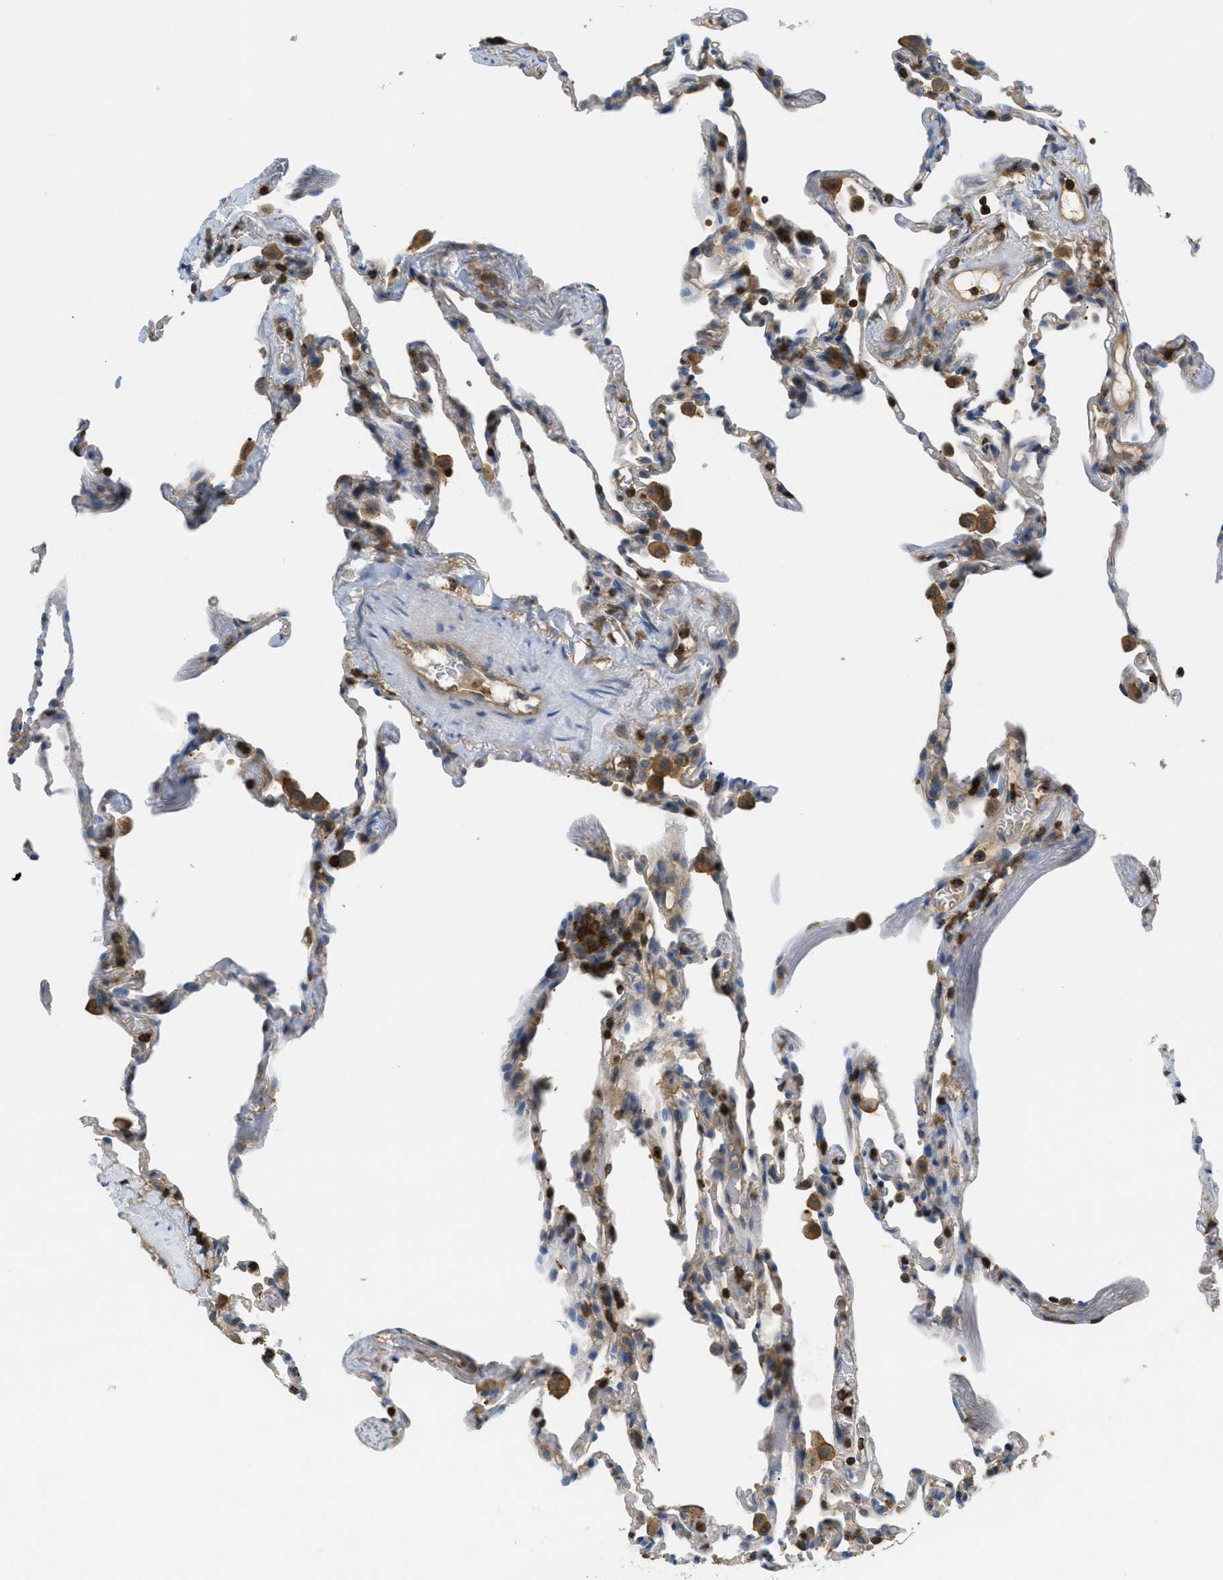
{"staining": {"intensity": "negative", "quantity": "none", "location": "none"}, "tissue": "lung", "cell_type": "Alveolar cells", "image_type": "normal", "snomed": [{"axis": "morphology", "description": "Normal tissue, NOS"}, {"axis": "topography", "description": "Lung"}], "caption": "Protein analysis of benign lung reveals no significant positivity in alveolar cells. Nuclei are stained in blue.", "gene": "GRIK2", "patient": {"sex": "male", "age": 59}}